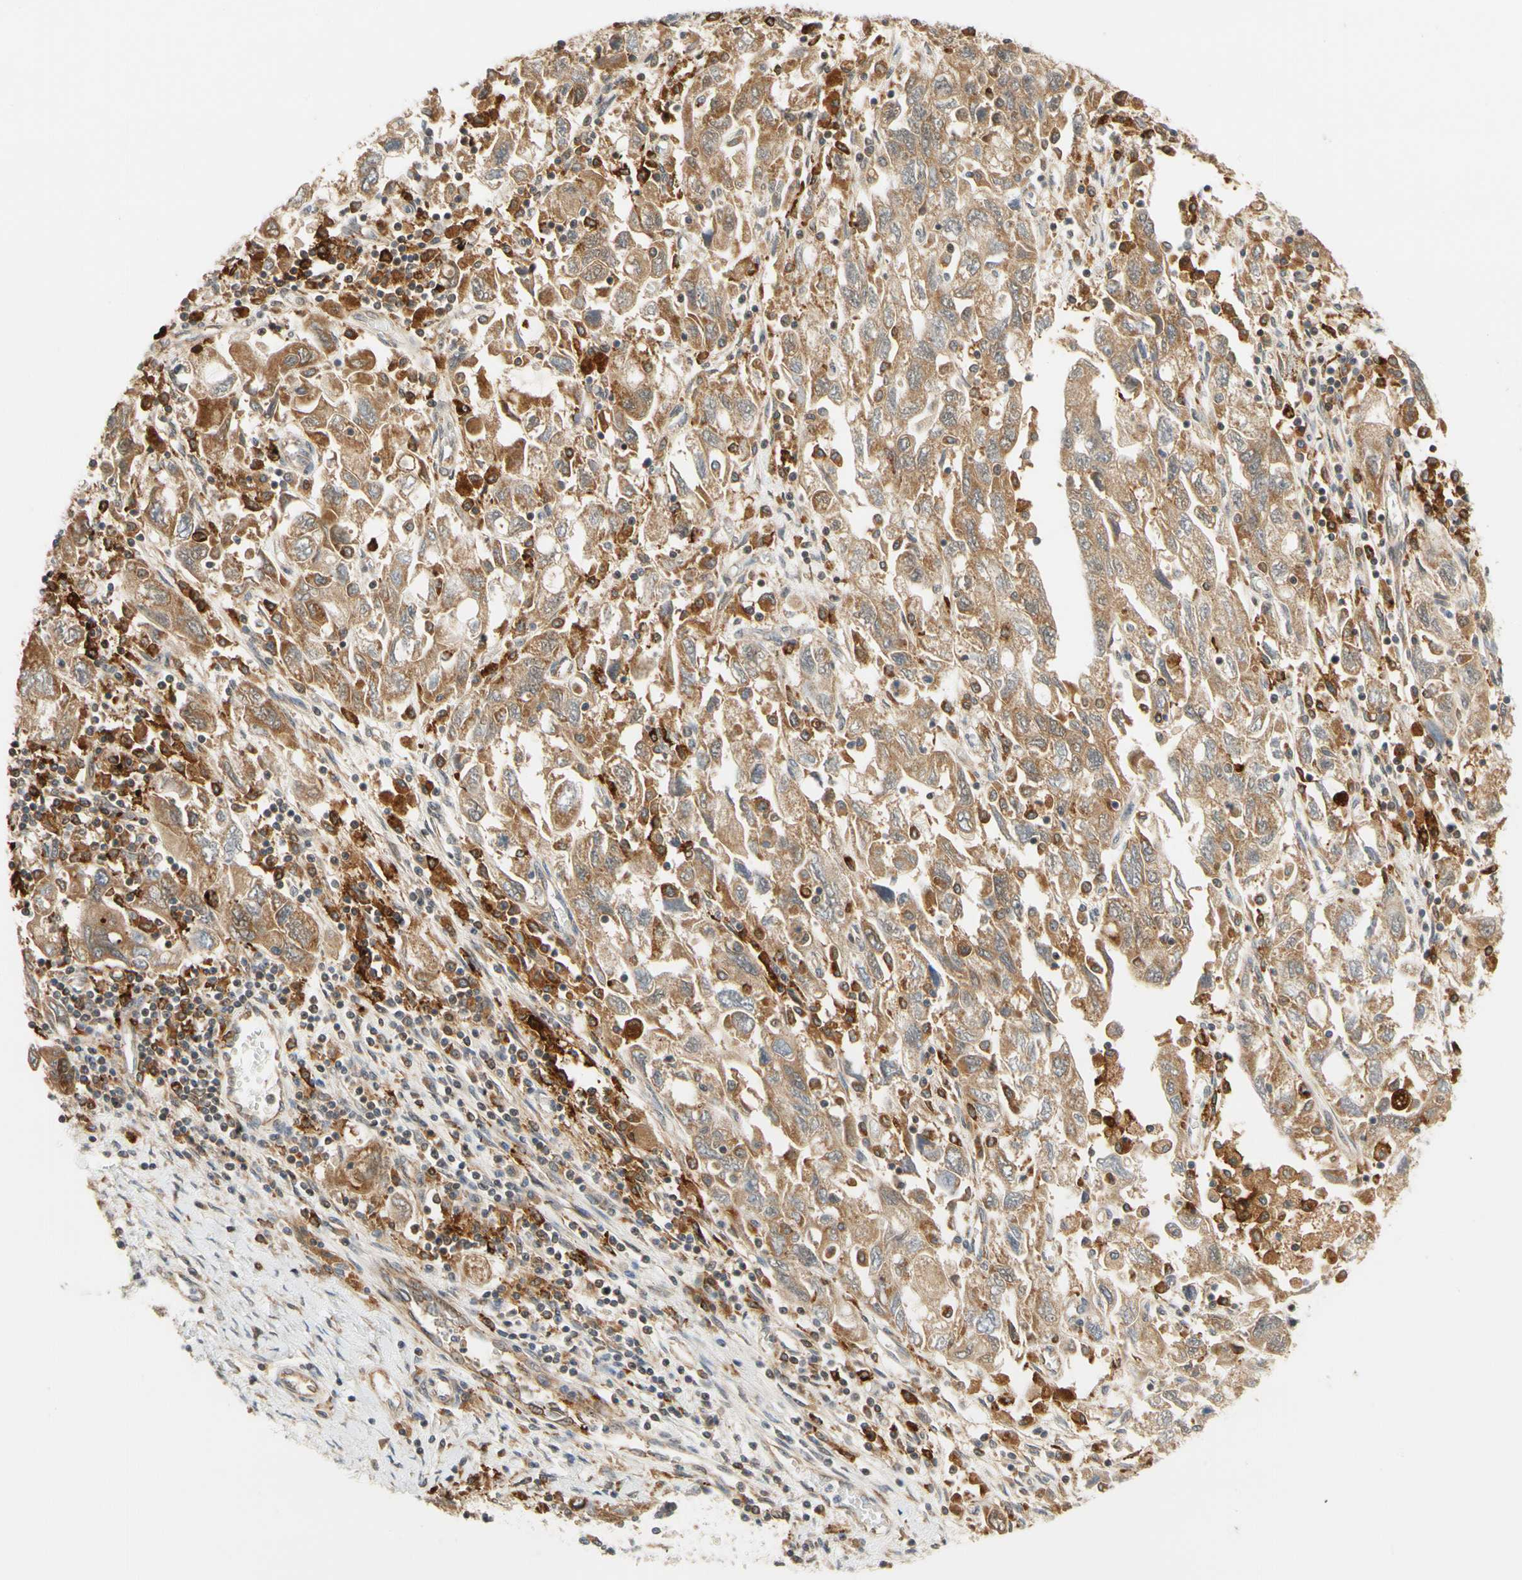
{"staining": {"intensity": "moderate", "quantity": ">75%", "location": "cytoplasmic/membranous"}, "tissue": "ovarian cancer", "cell_type": "Tumor cells", "image_type": "cancer", "snomed": [{"axis": "morphology", "description": "Carcinoma, NOS"}, {"axis": "morphology", "description": "Cystadenocarcinoma, serous, NOS"}, {"axis": "topography", "description": "Ovary"}], "caption": "Tumor cells reveal medium levels of moderate cytoplasmic/membranous expression in approximately >75% of cells in human ovarian cancer (serous cystadenocarcinoma).", "gene": "ANKHD1", "patient": {"sex": "female", "age": 69}}